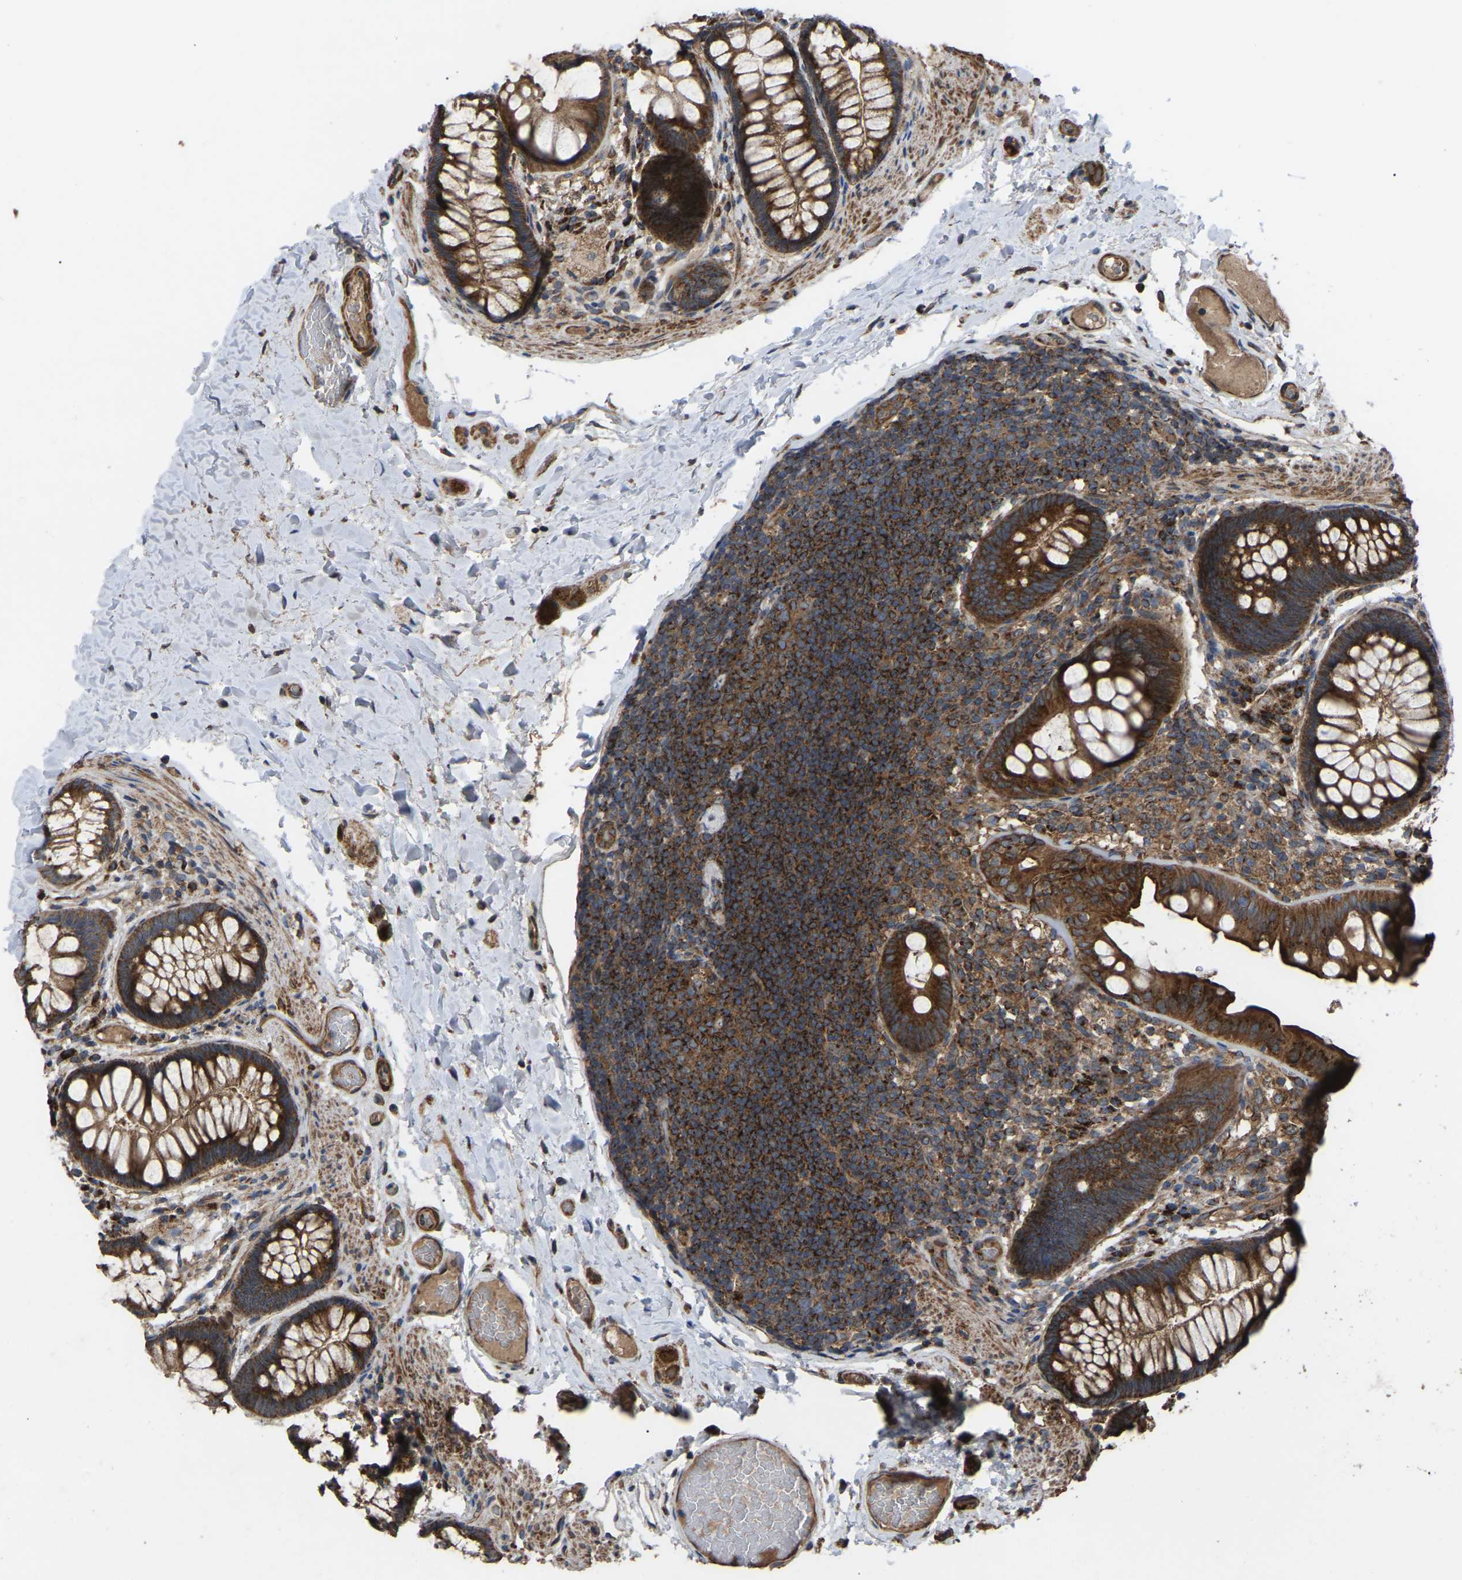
{"staining": {"intensity": "strong", "quantity": ">75%", "location": "cytoplasmic/membranous"}, "tissue": "colon", "cell_type": "Endothelial cells", "image_type": "normal", "snomed": [{"axis": "morphology", "description": "Normal tissue, NOS"}, {"axis": "topography", "description": "Colon"}], "caption": "Colon stained with DAB immunohistochemistry reveals high levels of strong cytoplasmic/membranous staining in about >75% of endothelial cells.", "gene": "GCC1", "patient": {"sex": "female", "age": 56}}